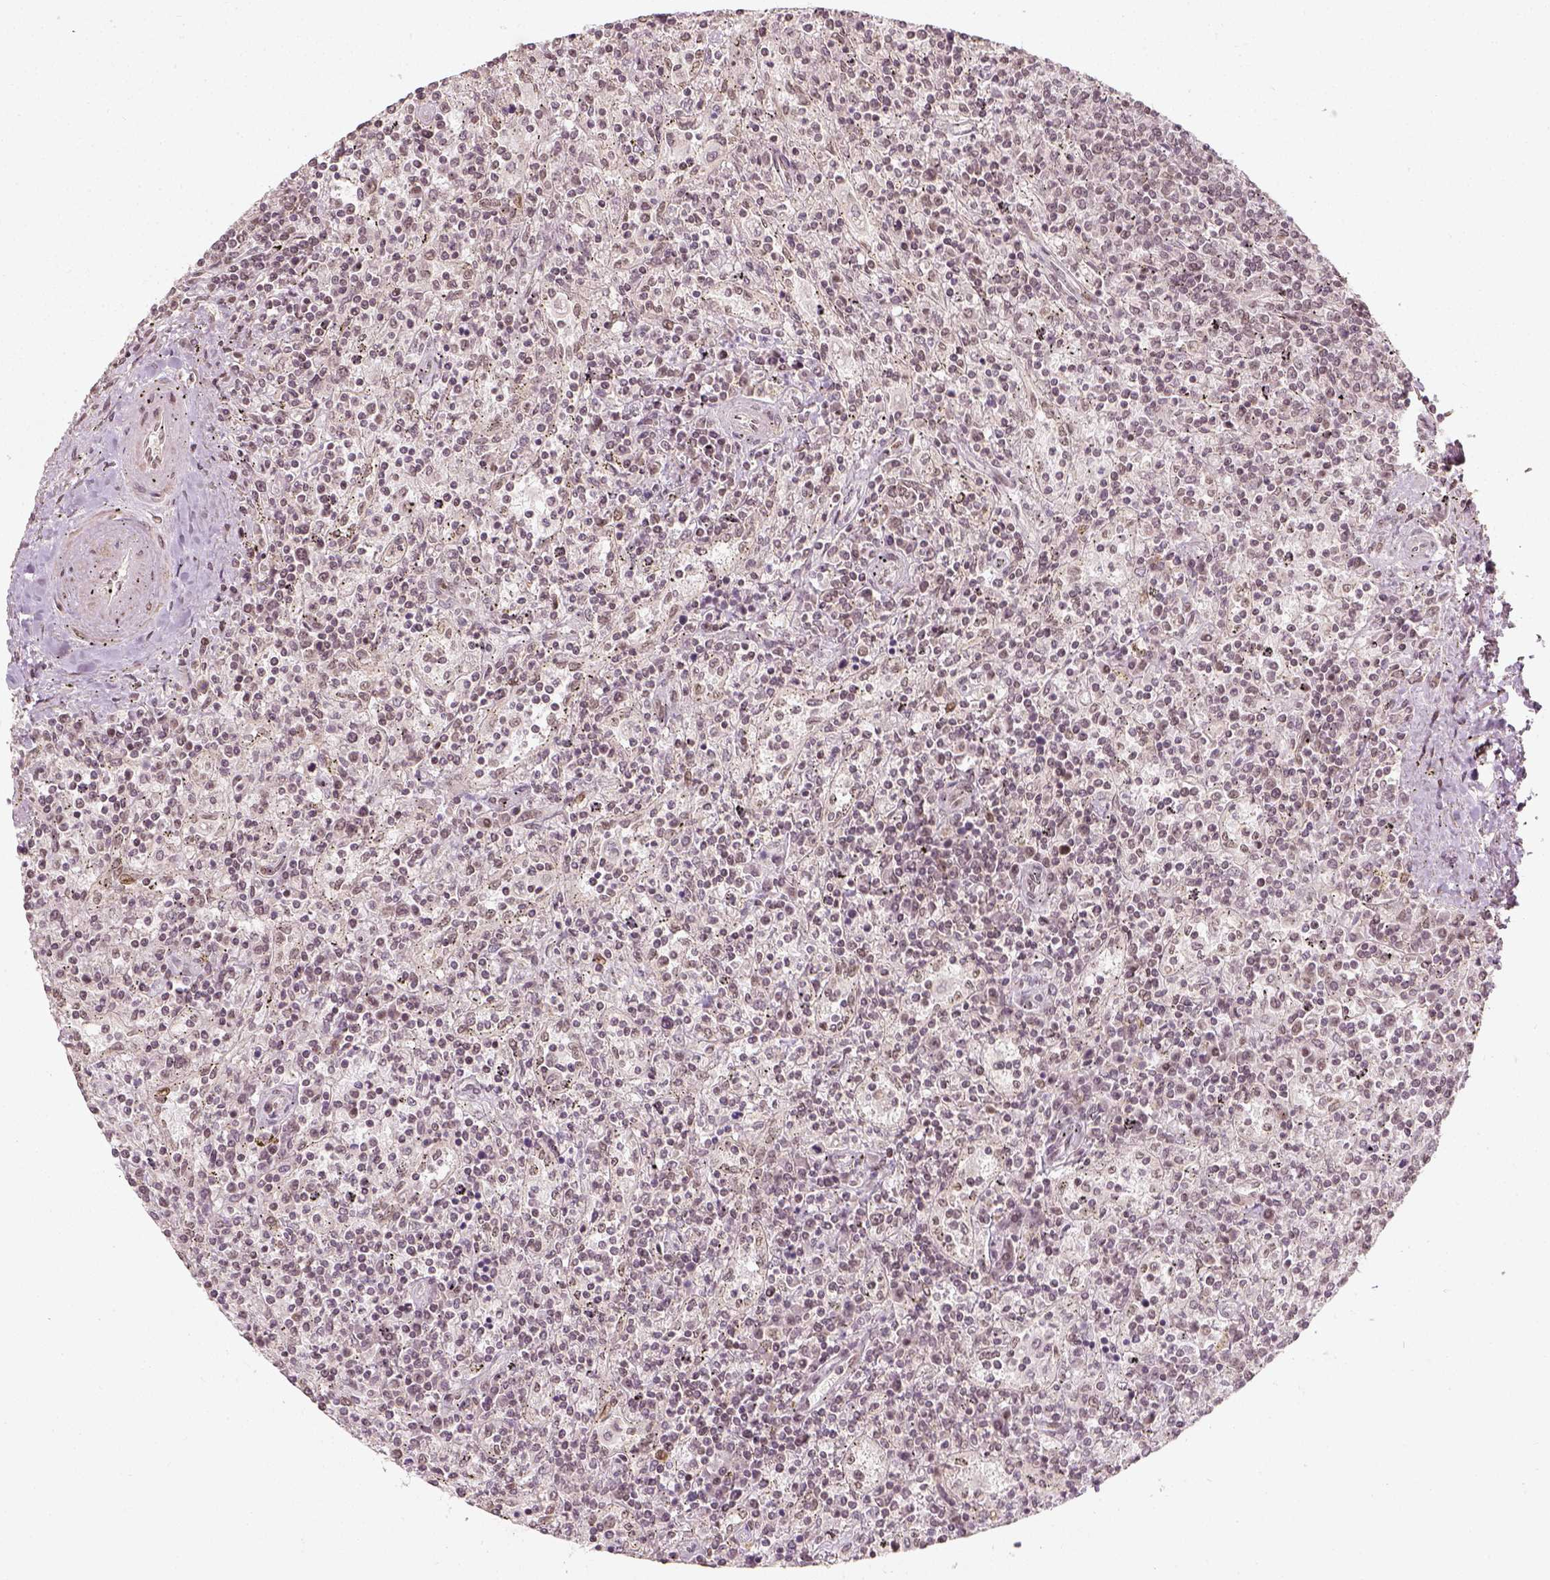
{"staining": {"intensity": "negative", "quantity": "none", "location": "none"}, "tissue": "lymphoma", "cell_type": "Tumor cells", "image_type": "cancer", "snomed": [{"axis": "morphology", "description": "Malignant lymphoma, non-Hodgkin's type, Low grade"}, {"axis": "topography", "description": "Spleen"}], "caption": "Tumor cells show no significant positivity in malignant lymphoma, non-Hodgkin's type (low-grade).", "gene": "ZMAT3", "patient": {"sex": "male", "age": 62}}